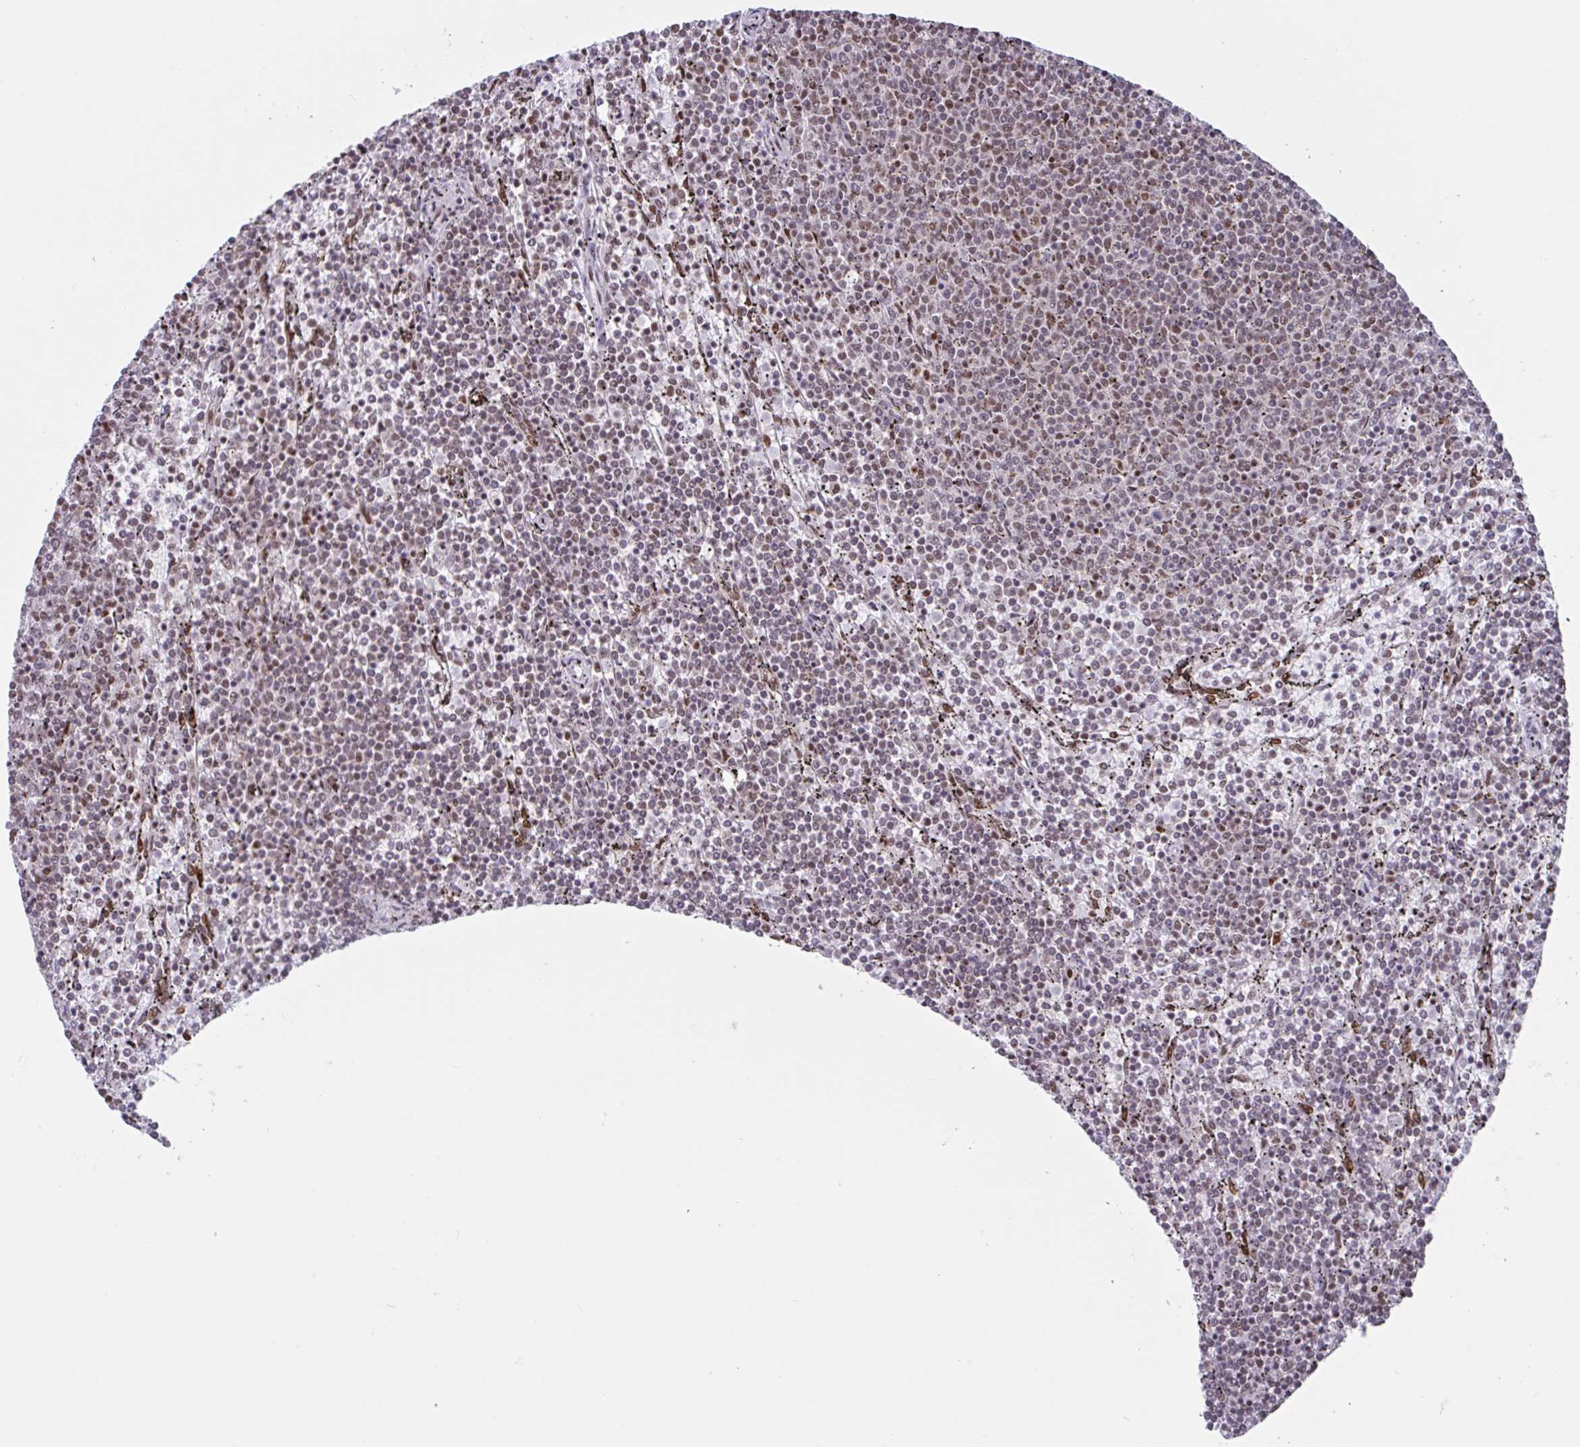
{"staining": {"intensity": "weak", "quantity": "25%-75%", "location": "nuclear"}, "tissue": "lymphoma", "cell_type": "Tumor cells", "image_type": "cancer", "snomed": [{"axis": "morphology", "description": "Malignant lymphoma, non-Hodgkin's type, Low grade"}, {"axis": "topography", "description": "Spleen"}], "caption": "Immunohistochemical staining of human lymphoma exhibits low levels of weak nuclear protein positivity in approximately 25%-75% of tumor cells.", "gene": "CLP1", "patient": {"sex": "female", "age": 50}}